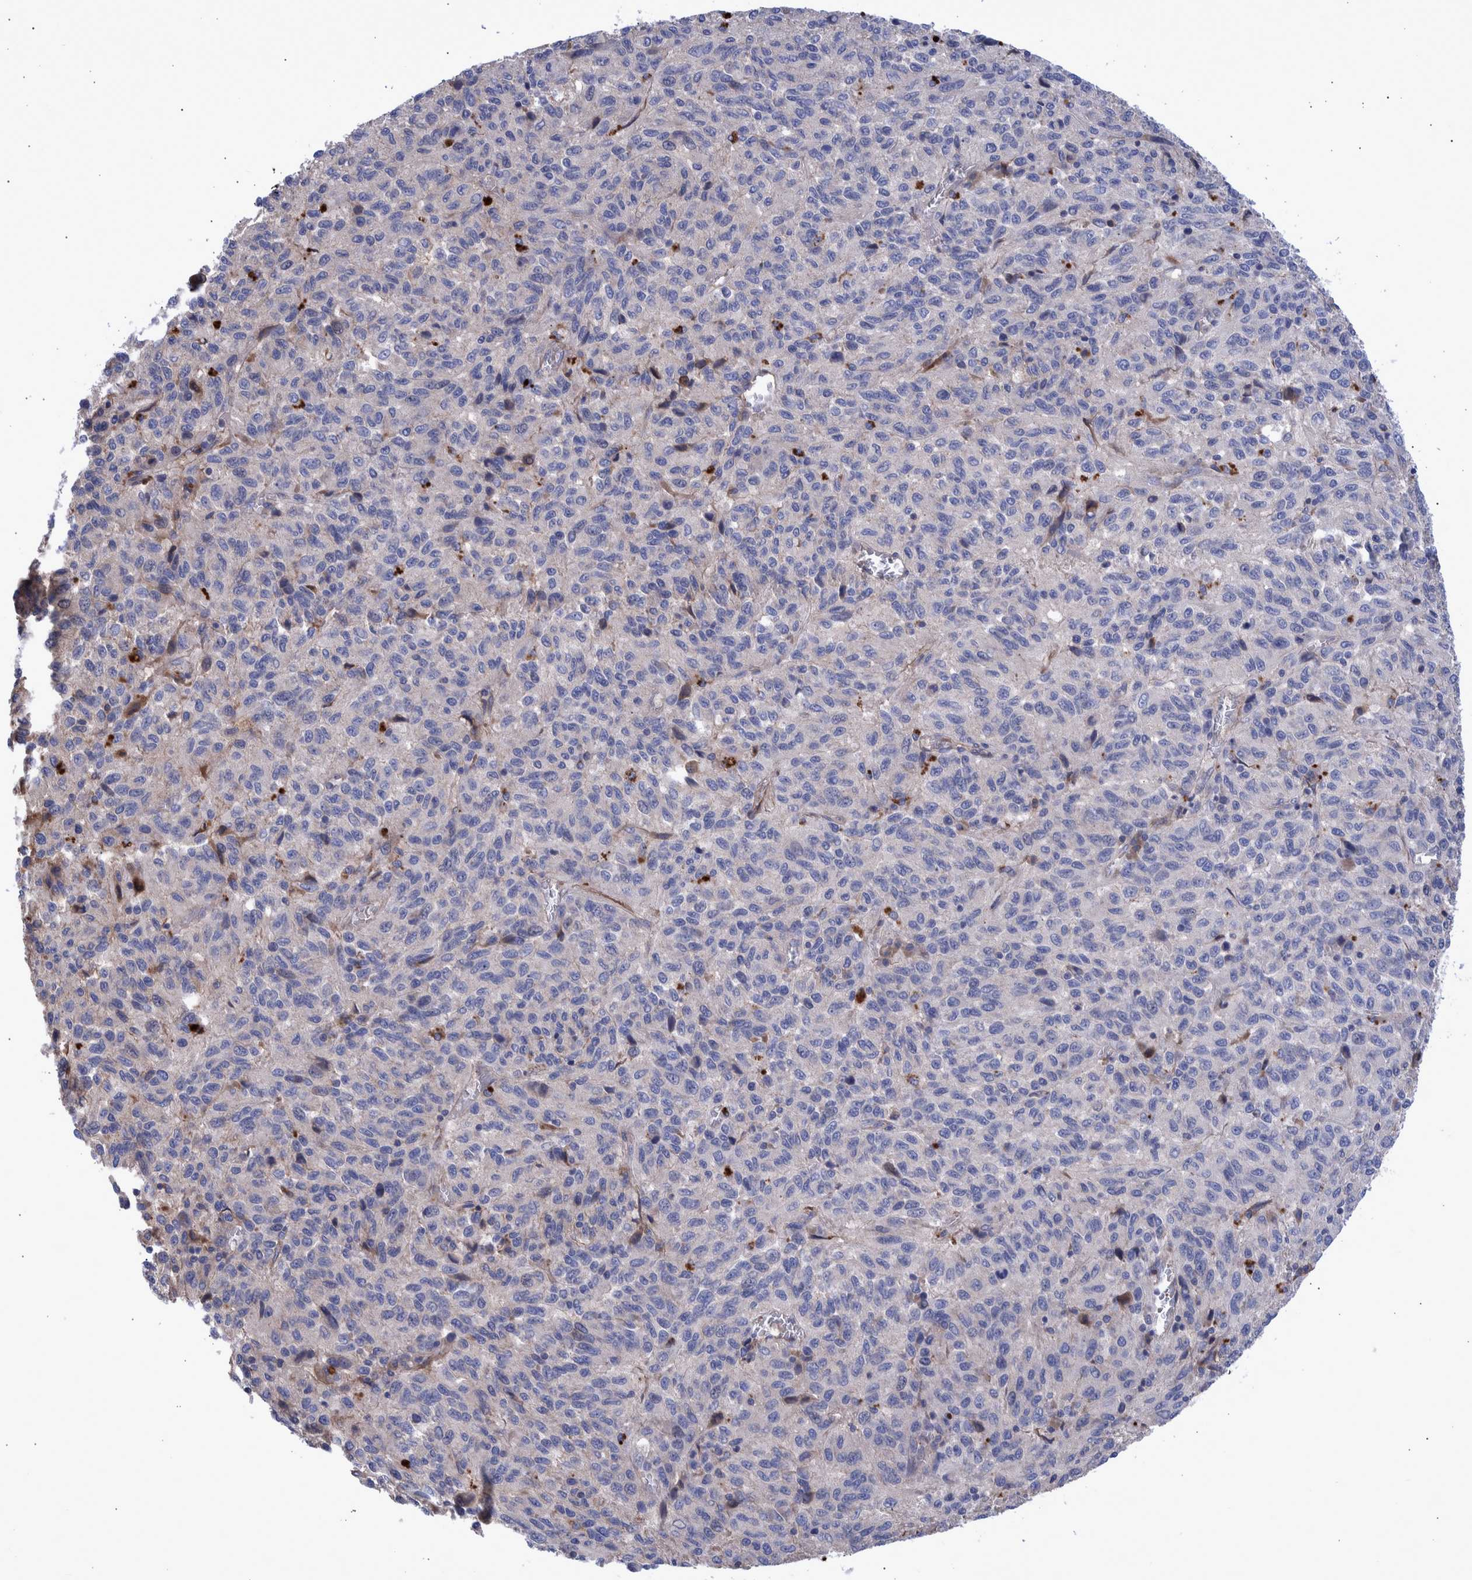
{"staining": {"intensity": "negative", "quantity": "none", "location": "none"}, "tissue": "melanoma", "cell_type": "Tumor cells", "image_type": "cancer", "snomed": [{"axis": "morphology", "description": "Malignant melanoma, Metastatic site"}, {"axis": "topography", "description": "Lung"}], "caption": "This is an IHC photomicrograph of malignant melanoma (metastatic site). There is no expression in tumor cells.", "gene": "DLL4", "patient": {"sex": "male", "age": 64}}